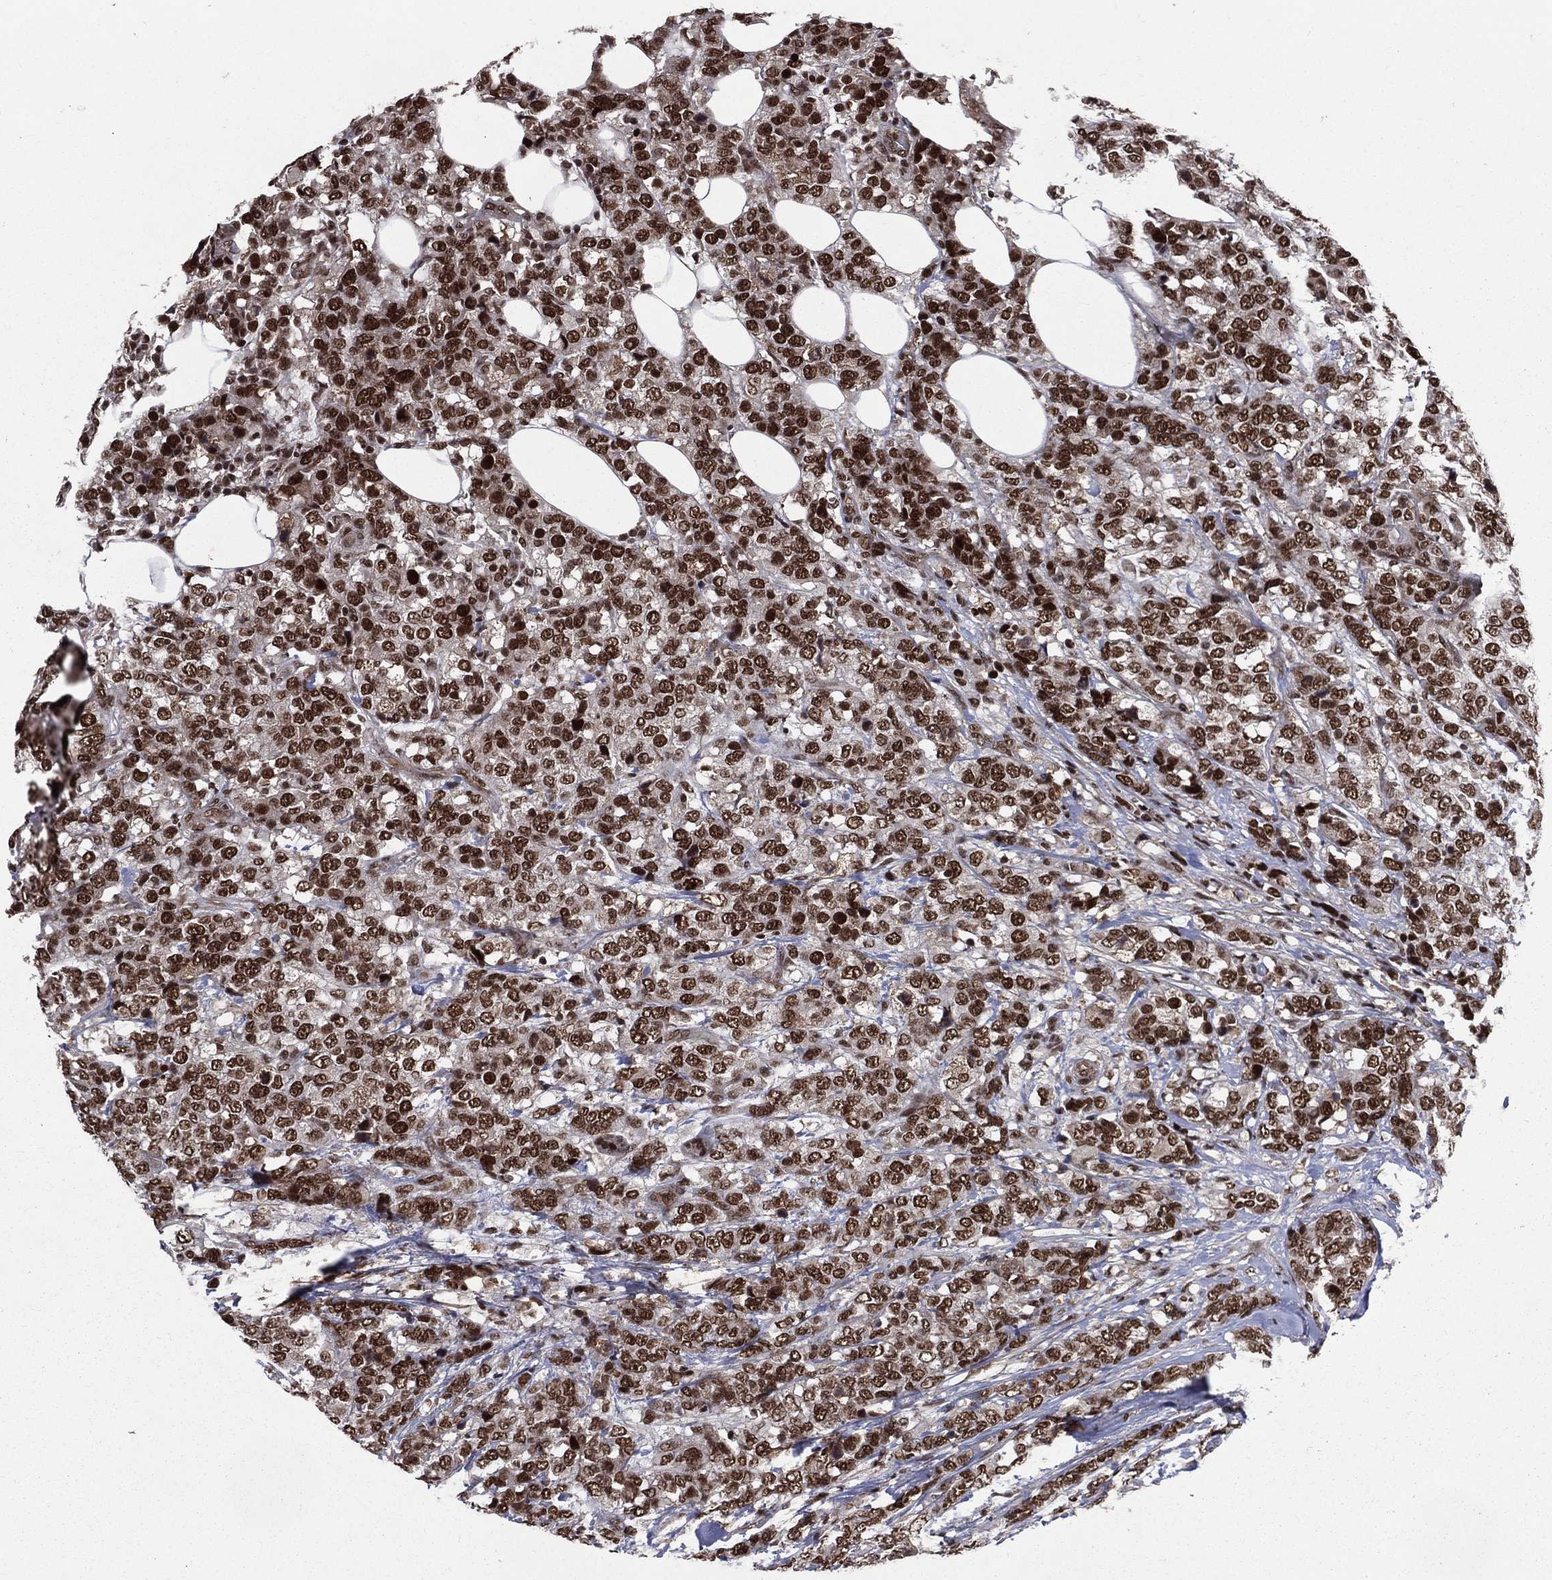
{"staining": {"intensity": "strong", "quantity": ">75%", "location": "nuclear"}, "tissue": "breast cancer", "cell_type": "Tumor cells", "image_type": "cancer", "snomed": [{"axis": "morphology", "description": "Lobular carcinoma"}, {"axis": "topography", "description": "Breast"}], "caption": "There is high levels of strong nuclear positivity in tumor cells of breast cancer (lobular carcinoma), as demonstrated by immunohistochemical staining (brown color).", "gene": "SMC3", "patient": {"sex": "female", "age": 59}}